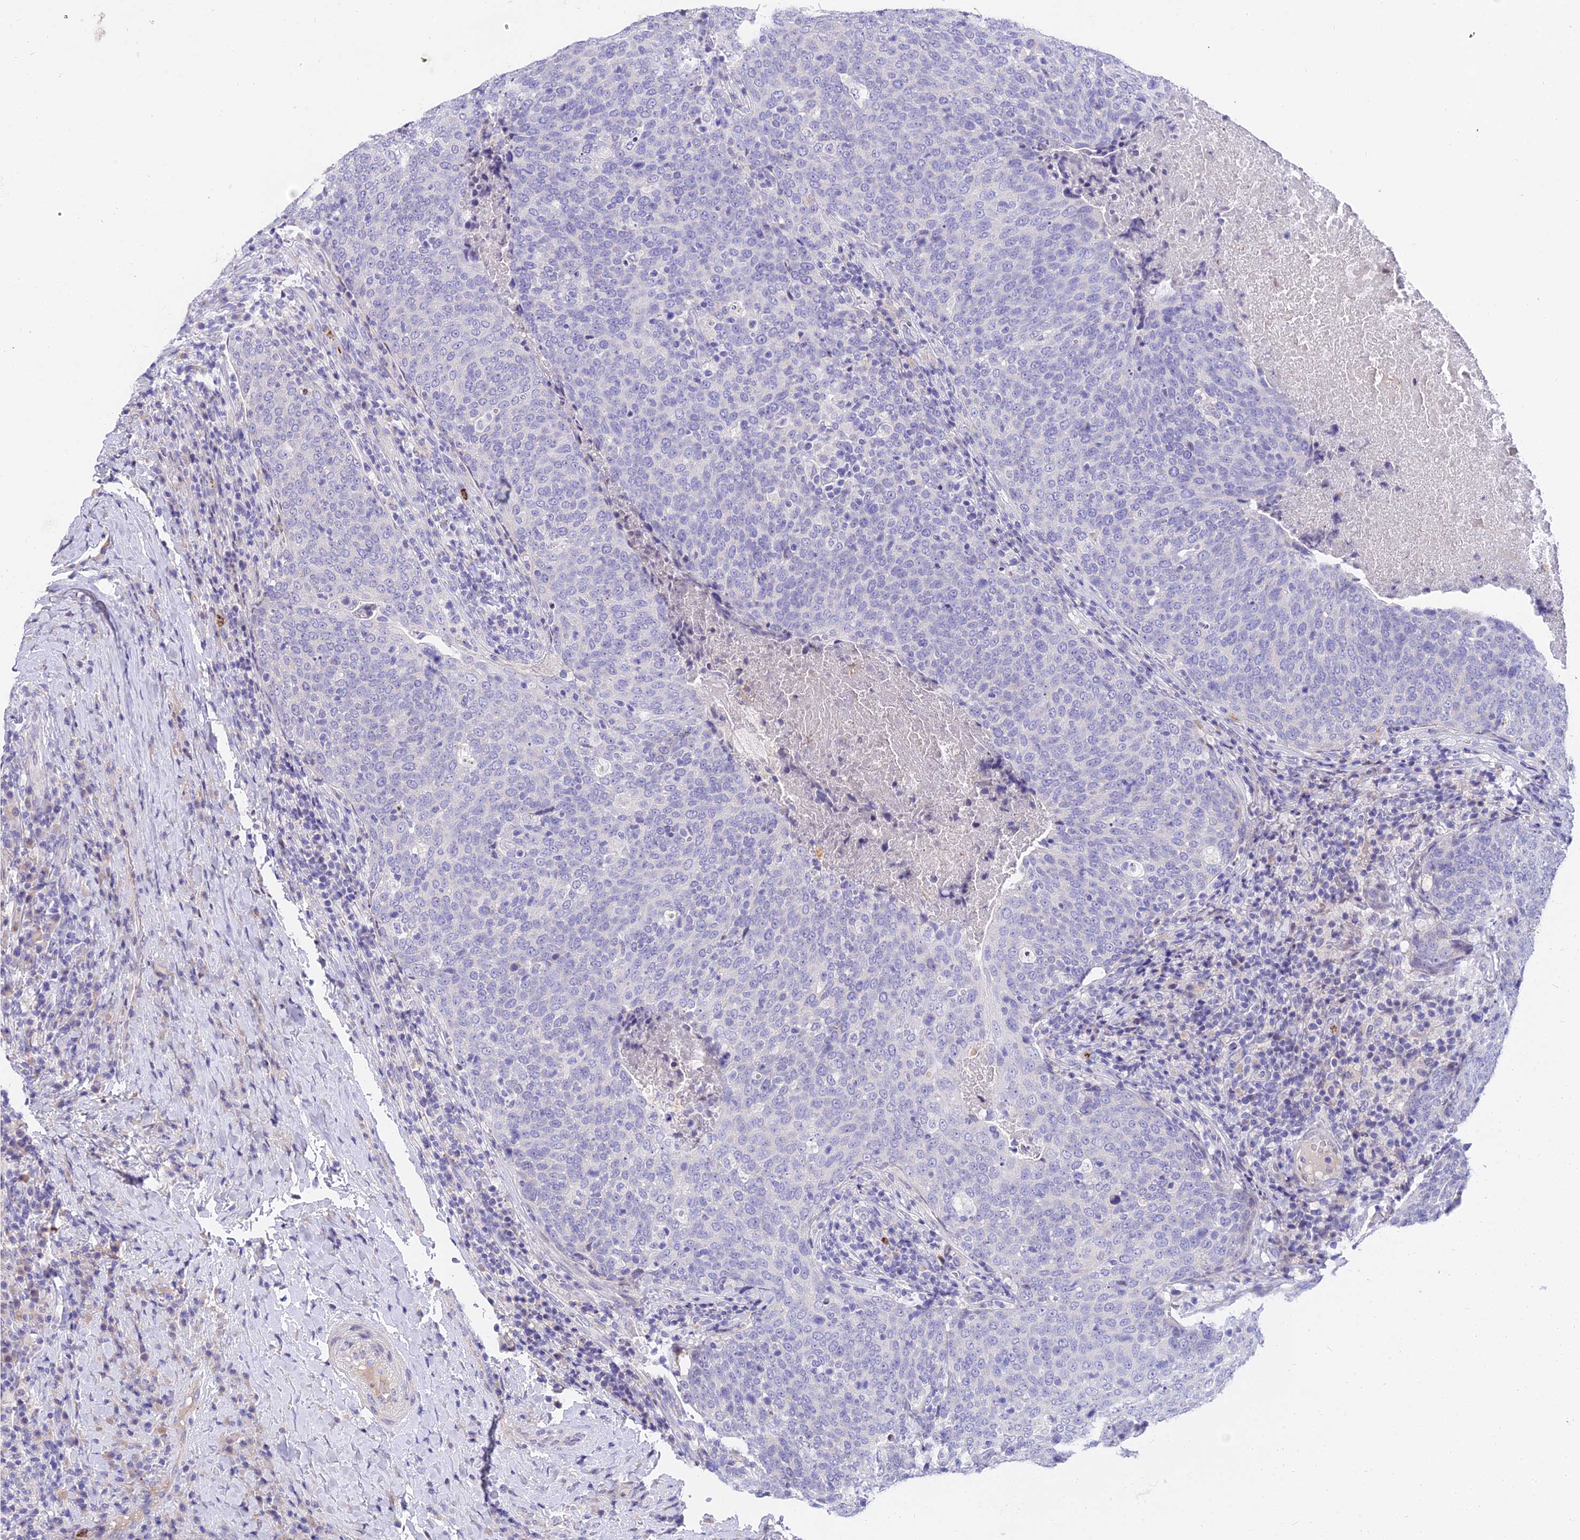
{"staining": {"intensity": "negative", "quantity": "none", "location": "none"}, "tissue": "head and neck cancer", "cell_type": "Tumor cells", "image_type": "cancer", "snomed": [{"axis": "morphology", "description": "Squamous cell carcinoma, NOS"}, {"axis": "morphology", "description": "Squamous cell carcinoma, metastatic, NOS"}, {"axis": "topography", "description": "Lymph node"}, {"axis": "topography", "description": "Head-Neck"}], "caption": "IHC of human head and neck squamous cell carcinoma shows no staining in tumor cells.", "gene": "VWC2L", "patient": {"sex": "male", "age": 62}}